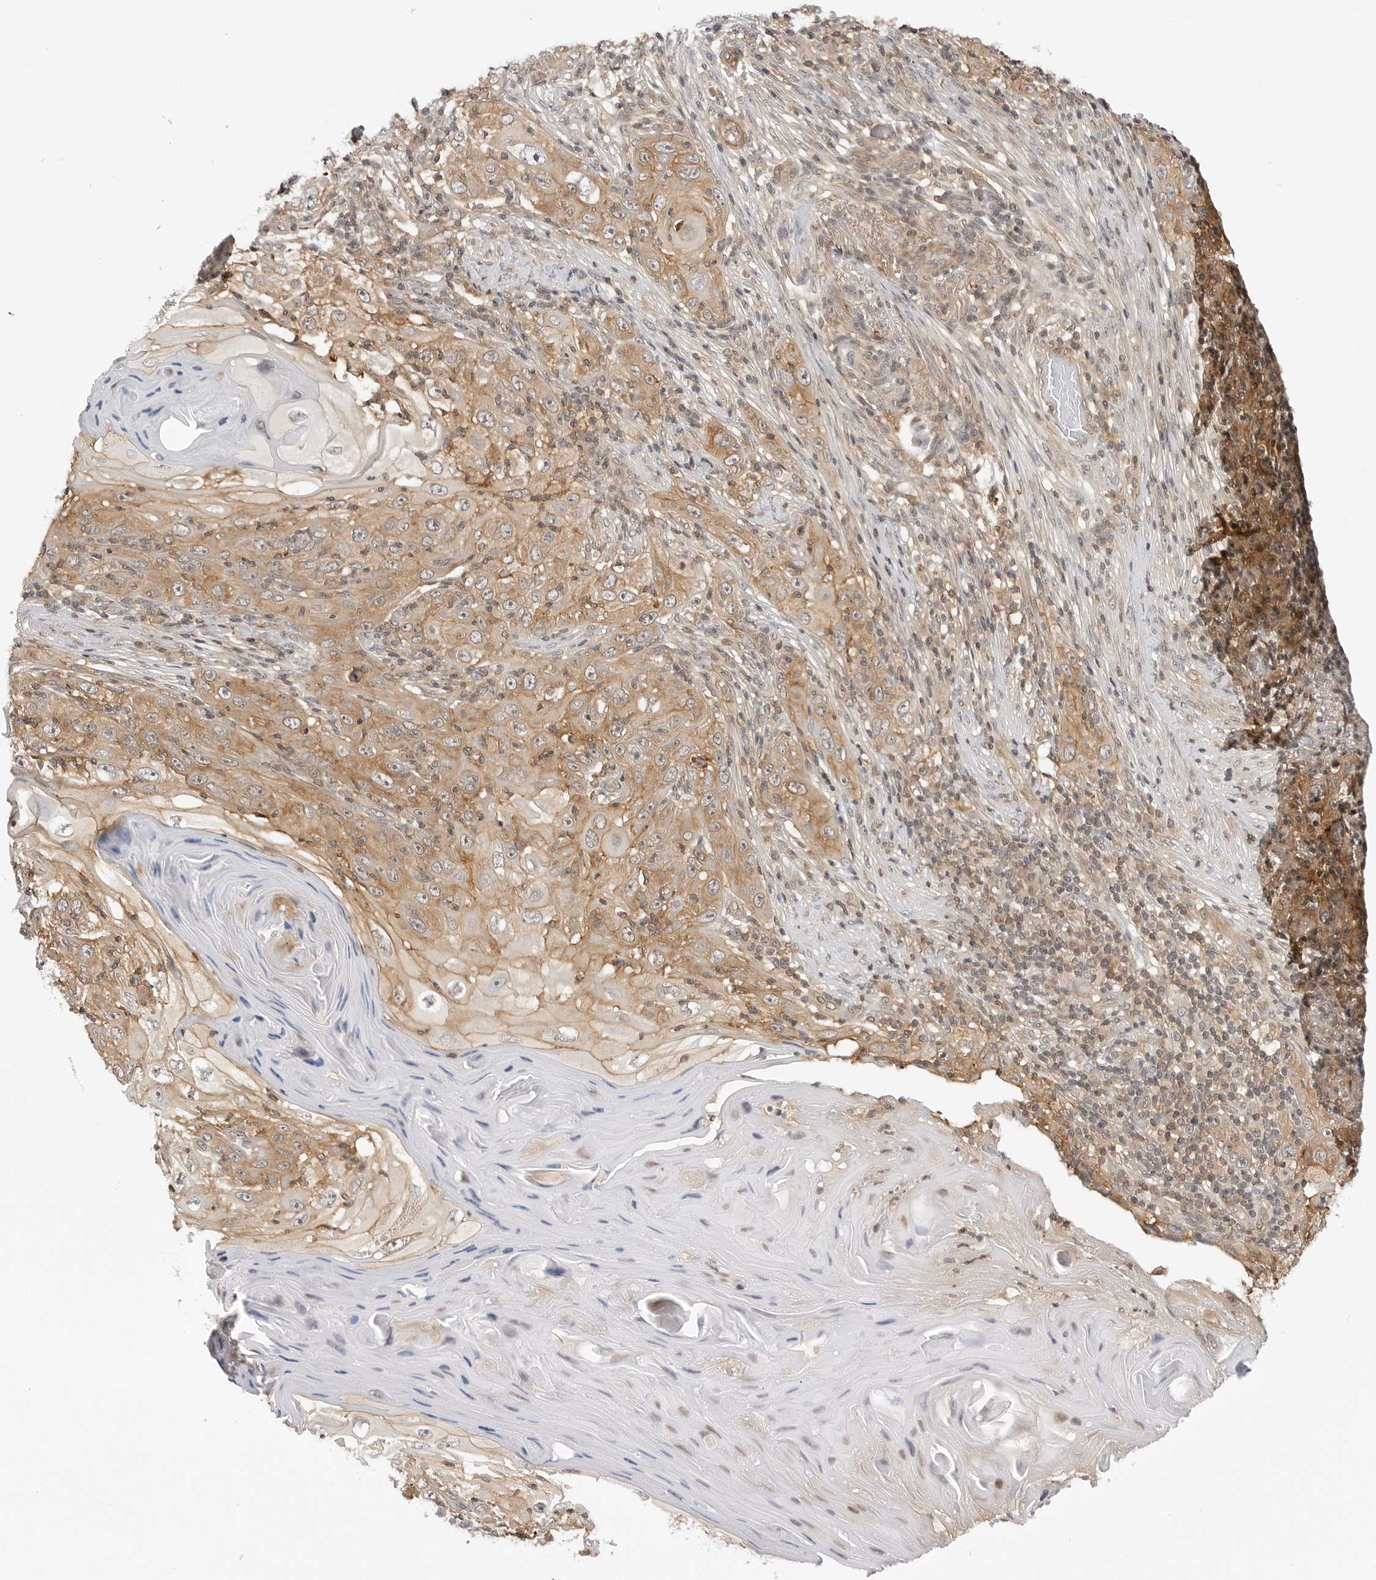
{"staining": {"intensity": "moderate", "quantity": ">75%", "location": "cytoplasmic/membranous"}, "tissue": "skin cancer", "cell_type": "Tumor cells", "image_type": "cancer", "snomed": [{"axis": "morphology", "description": "Squamous cell carcinoma, NOS"}, {"axis": "topography", "description": "Skin"}], "caption": "Skin squamous cell carcinoma tissue exhibits moderate cytoplasmic/membranous staining in about >75% of tumor cells (Brightfield microscopy of DAB IHC at high magnification).", "gene": "MAP2K5", "patient": {"sex": "female", "age": 88}}